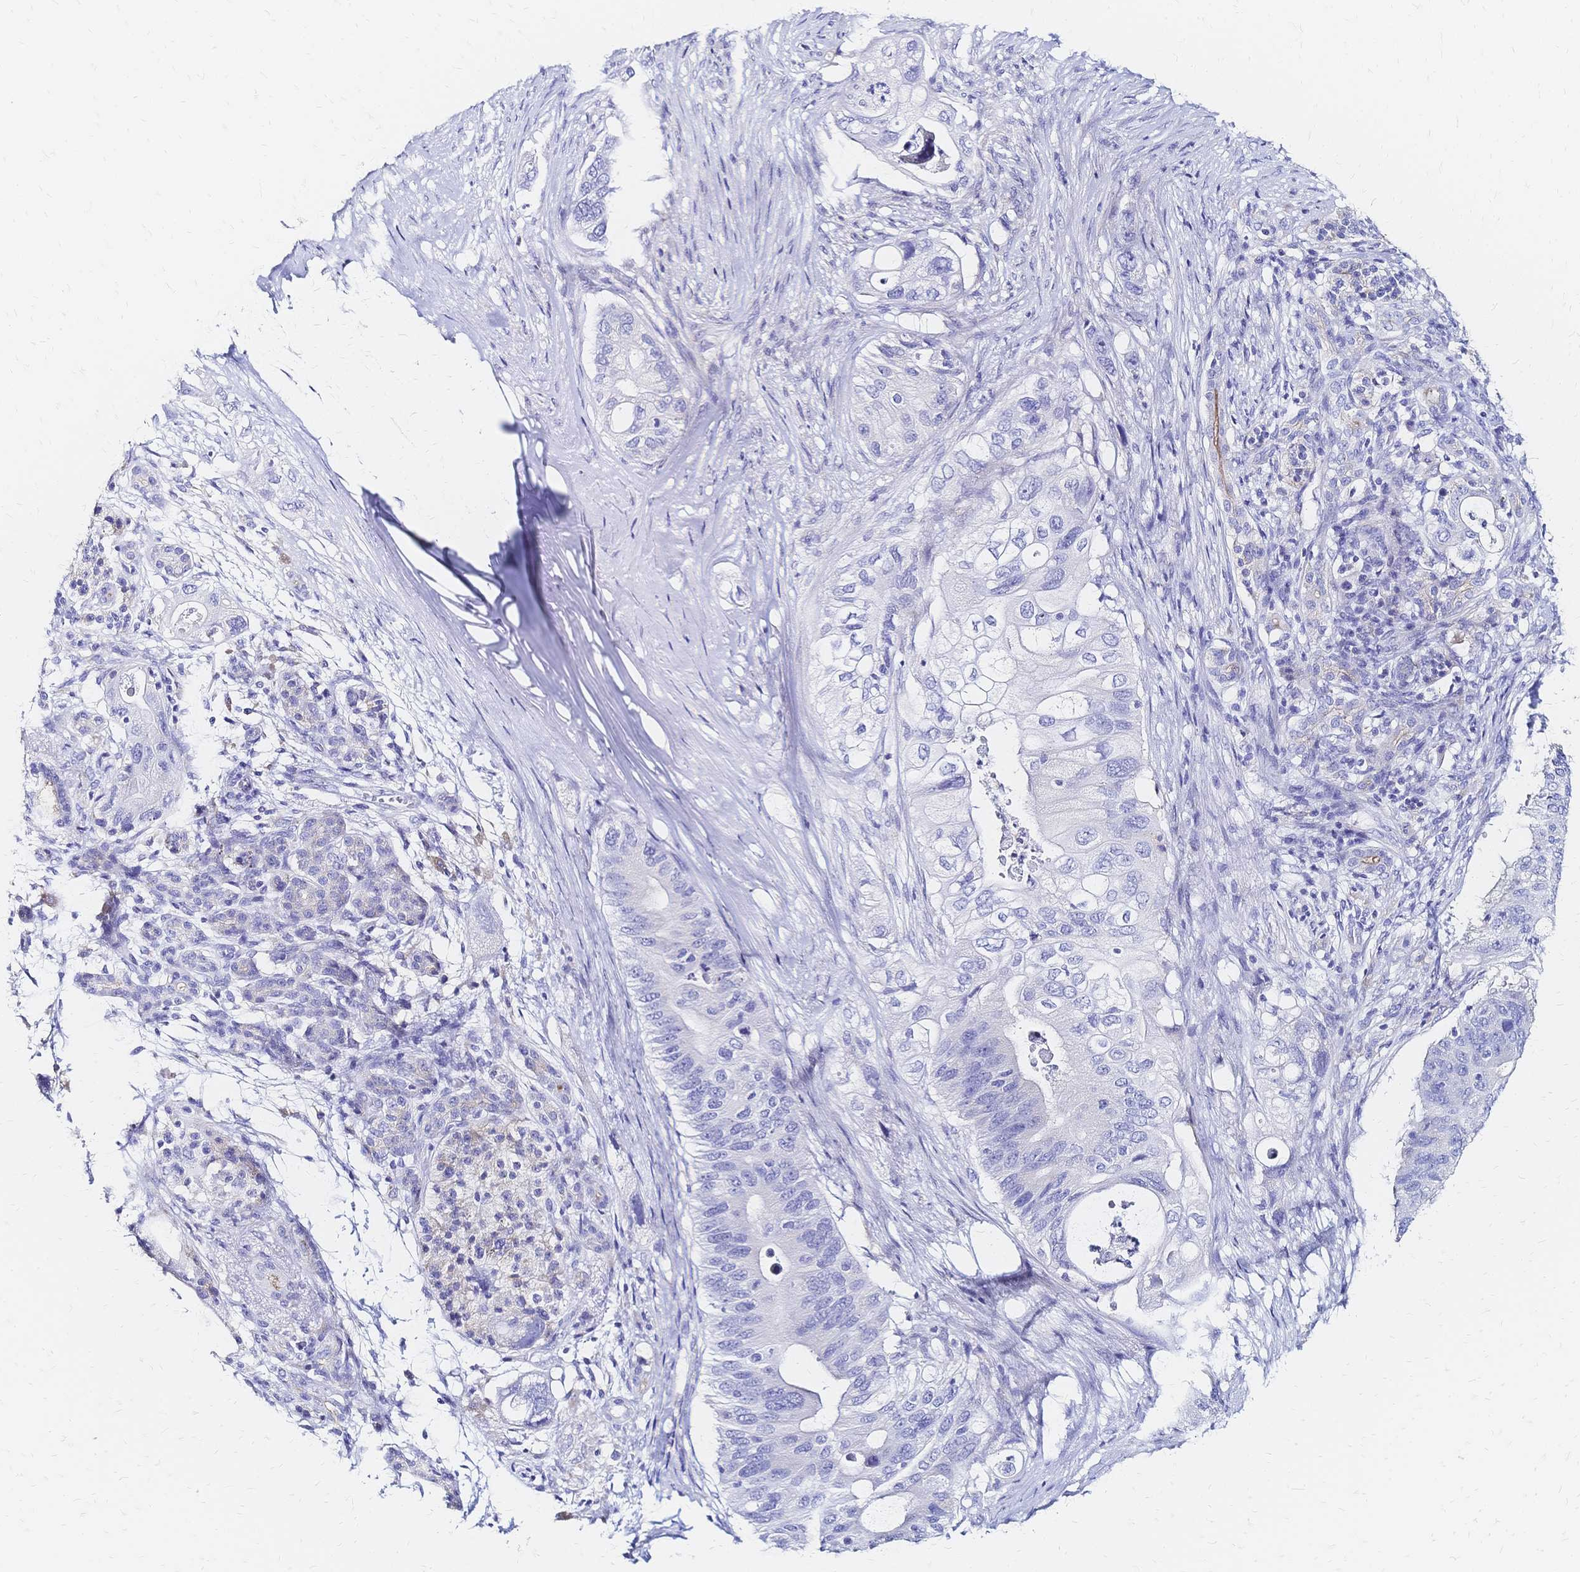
{"staining": {"intensity": "negative", "quantity": "none", "location": "none"}, "tissue": "pancreatic cancer", "cell_type": "Tumor cells", "image_type": "cancer", "snomed": [{"axis": "morphology", "description": "Adenocarcinoma, NOS"}, {"axis": "topography", "description": "Pancreas"}], "caption": "IHC of human pancreatic adenocarcinoma demonstrates no staining in tumor cells. (Immunohistochemistry (ihc), brightfield microscopy, high magnification).", "gene": "SLC5A1", "patient": {"sex": "female", "age": 72}}